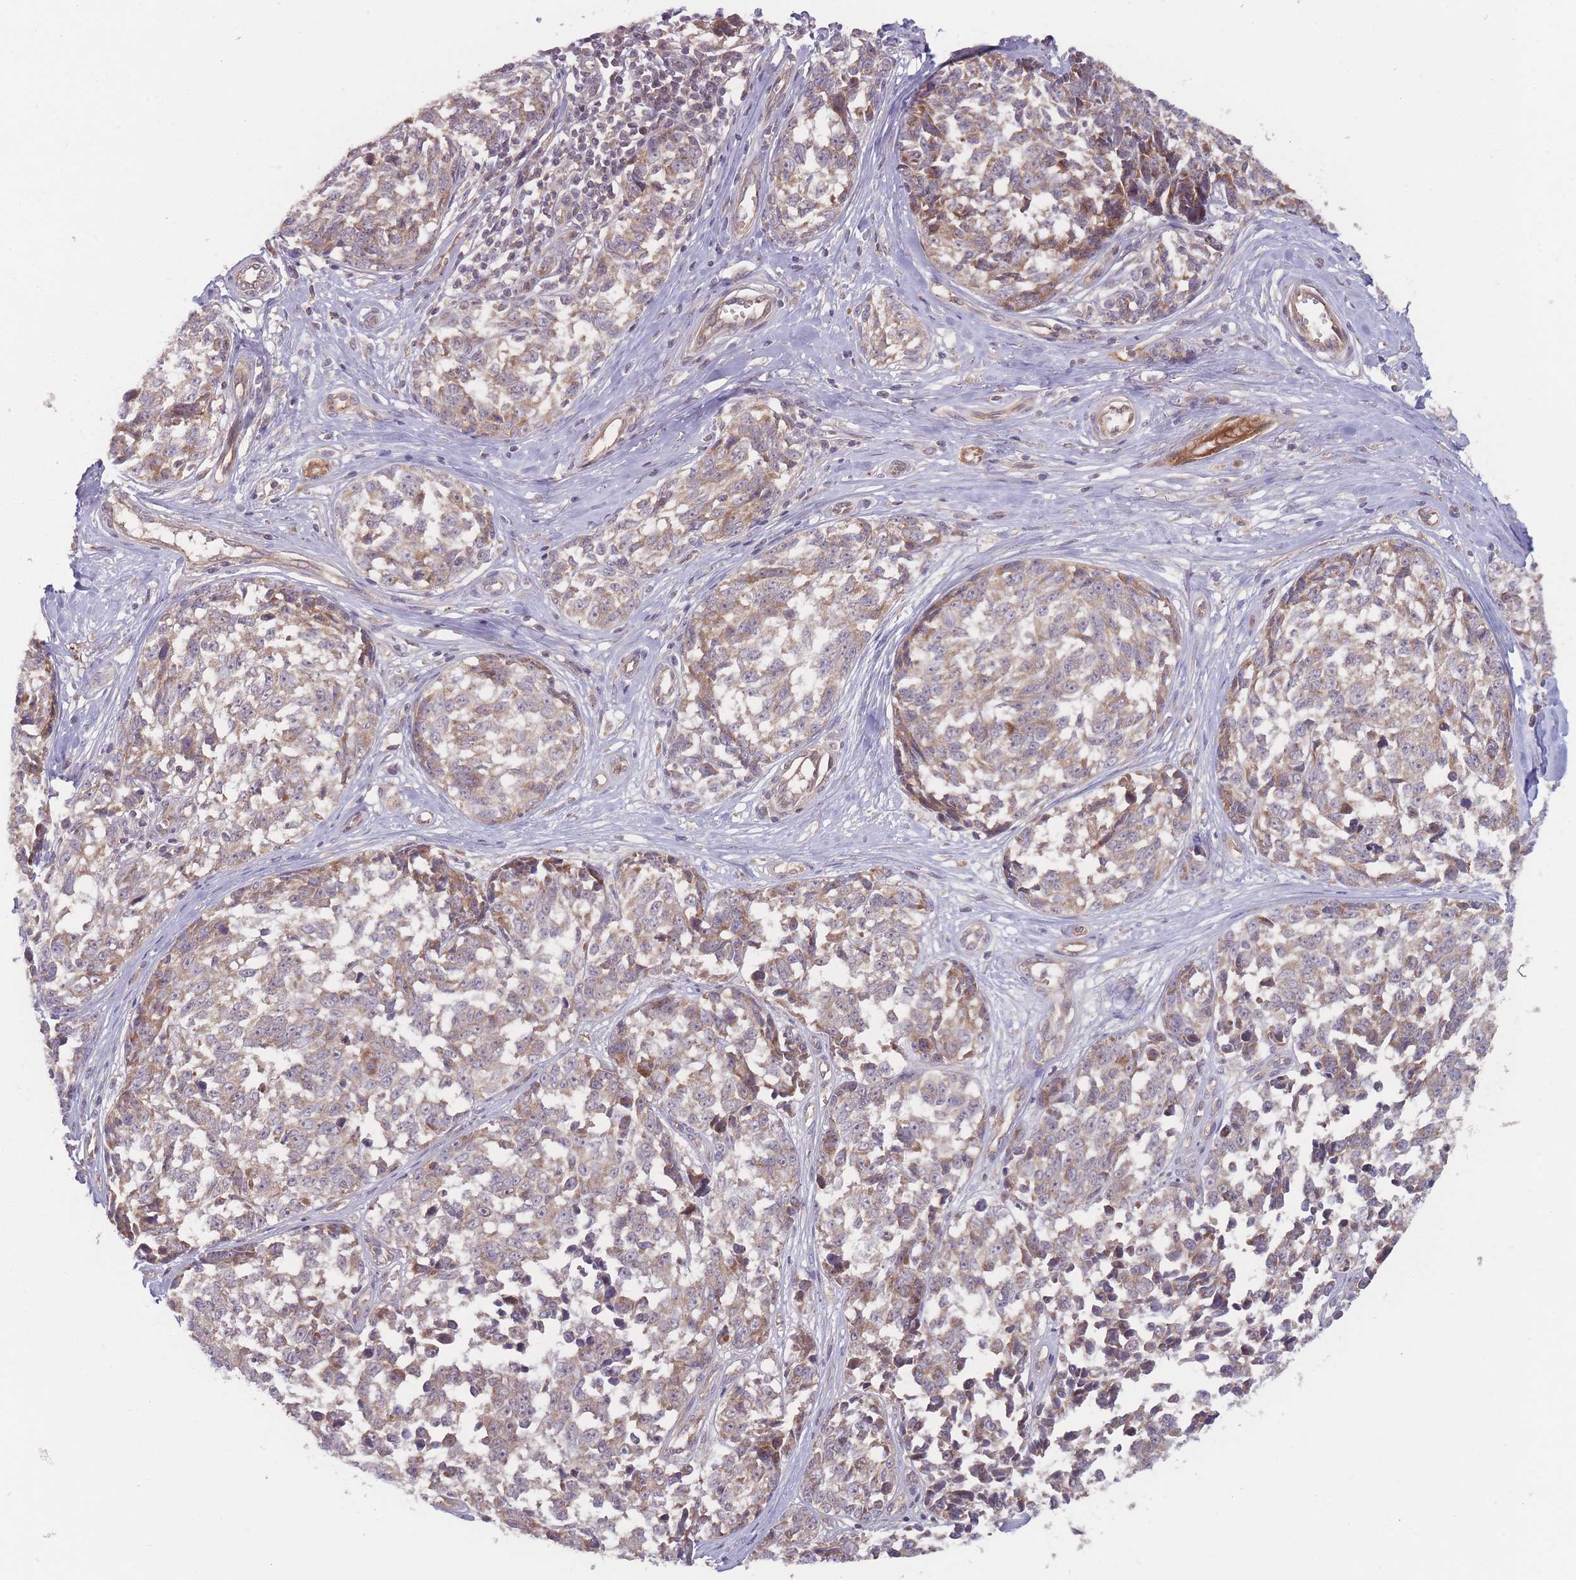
{"staining": {"intensity": "weak", "quantity": "25%-75%", "location": "cytoplasmic/membranous"}, "tissue": "melanoma", "cell_type": "Tumor cells", "image_type": "cancer", "snomed": [{"axis": "morphology", "description": "Normal tissue, NOS"}, {"axis": "morphology", "description": "Malignant melanoma, NOS"}, {"axis": "topography", "description": "Skin"}], "caption": "A brown stain shows weak cytoplasmic/membranous positivity of a protein in human melanoma tumor cells.", "gene": "ATP5MG", "patient": {"sex": "female", "age": 64}}